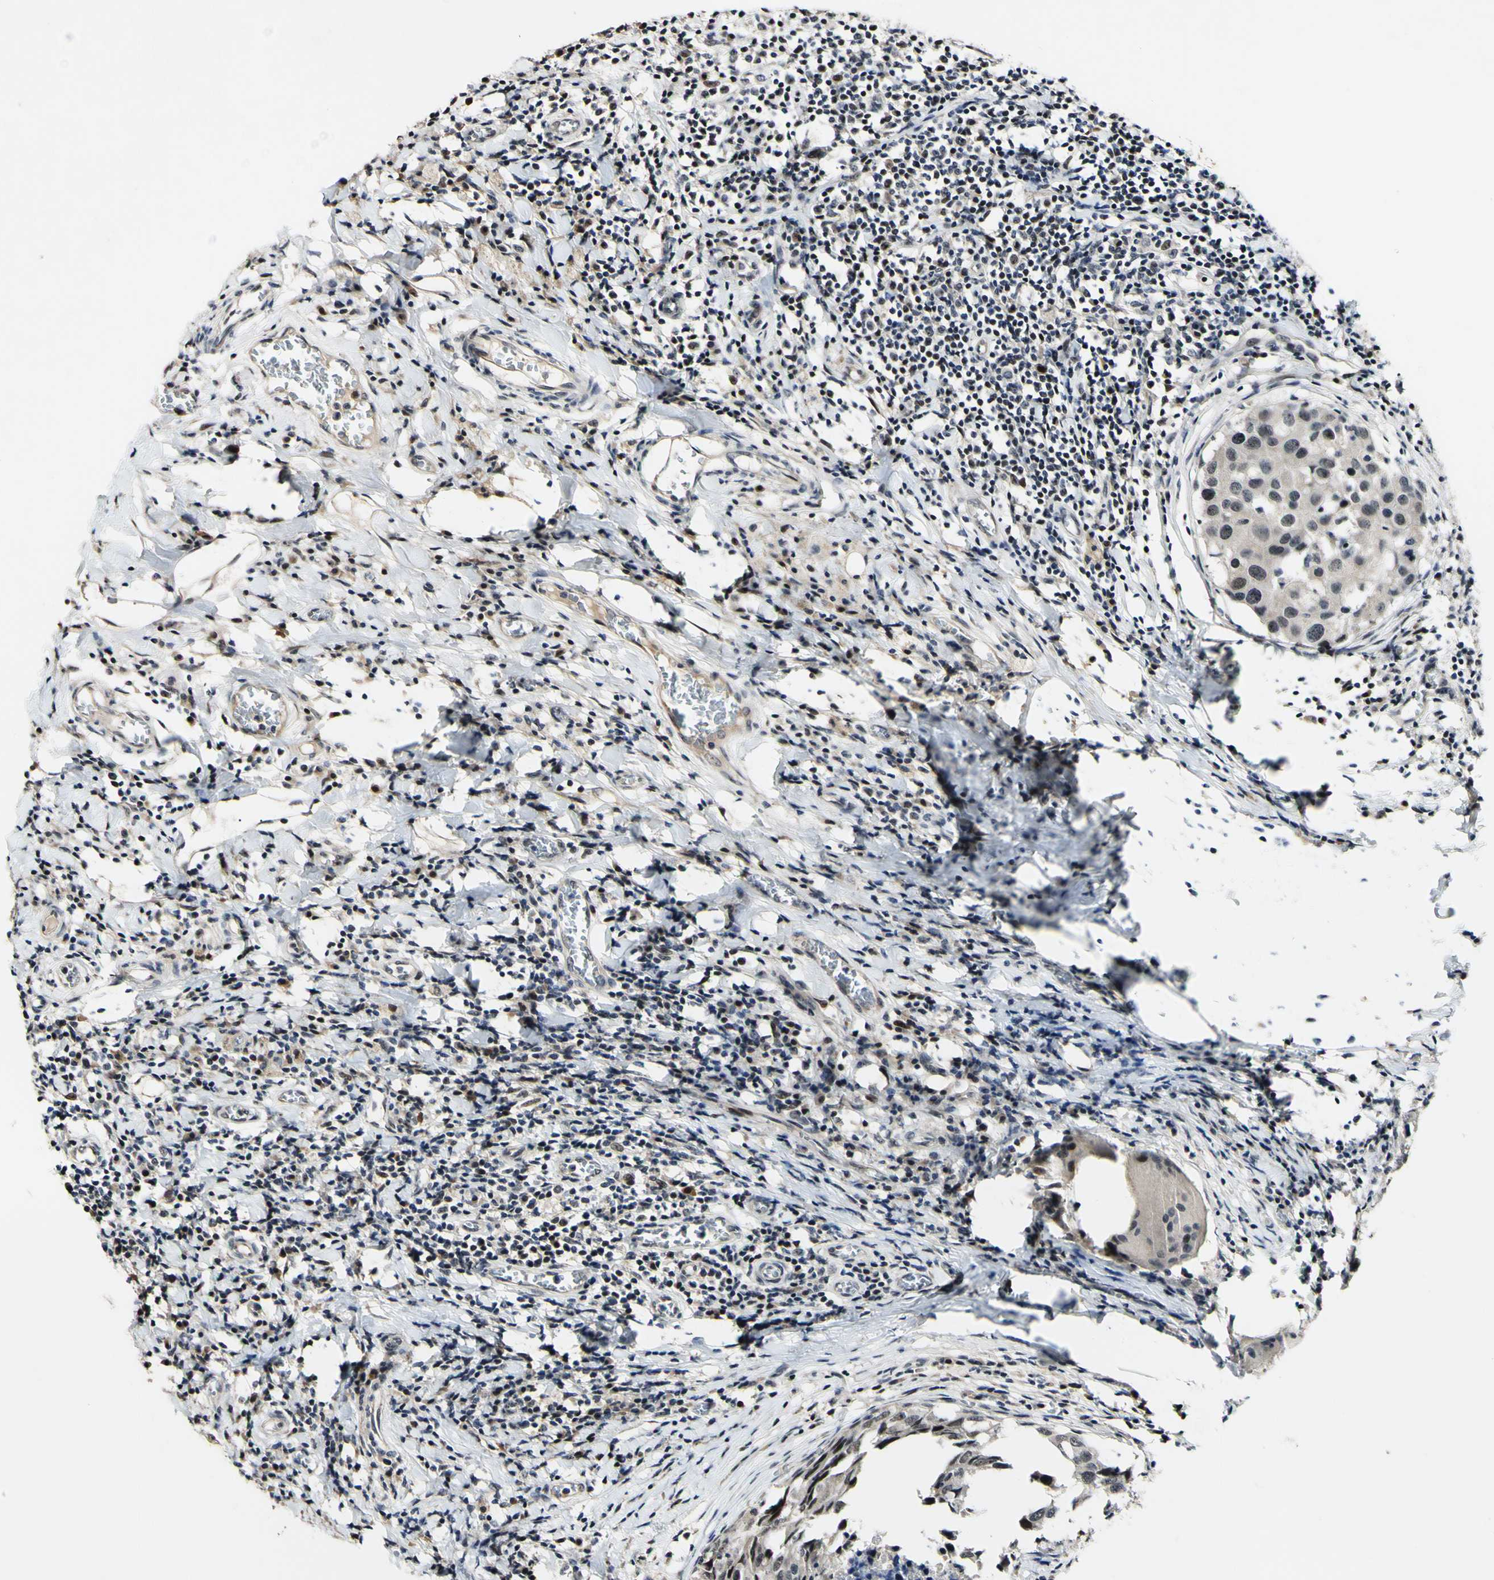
{"staining": {"intensity": "weak", "quantity": ">75%", "location": "cytoplasmic/membranous,nuclear"}, "tissue": "breast cancer", "cell_type": "Tumor cells", "image_type": "cancer", "snomed": [{"axis": "morphology", "description": "Duct carcinoma"}, {"axis": "topography", "description": "Breast"}], "caption": "Immunohistochemistry (DAB (3,3'-diaminobenzidine)) staining of breast cancer (intraductal carcinoma) displays weak cytoplasmic/membranous and nuclear protein expression in approximately >75% of tumor cells. (IHC, brightfield microscopy, high magnification).", "gene": "POLR2F", "patient": {"sex": "female", "age": 27}}